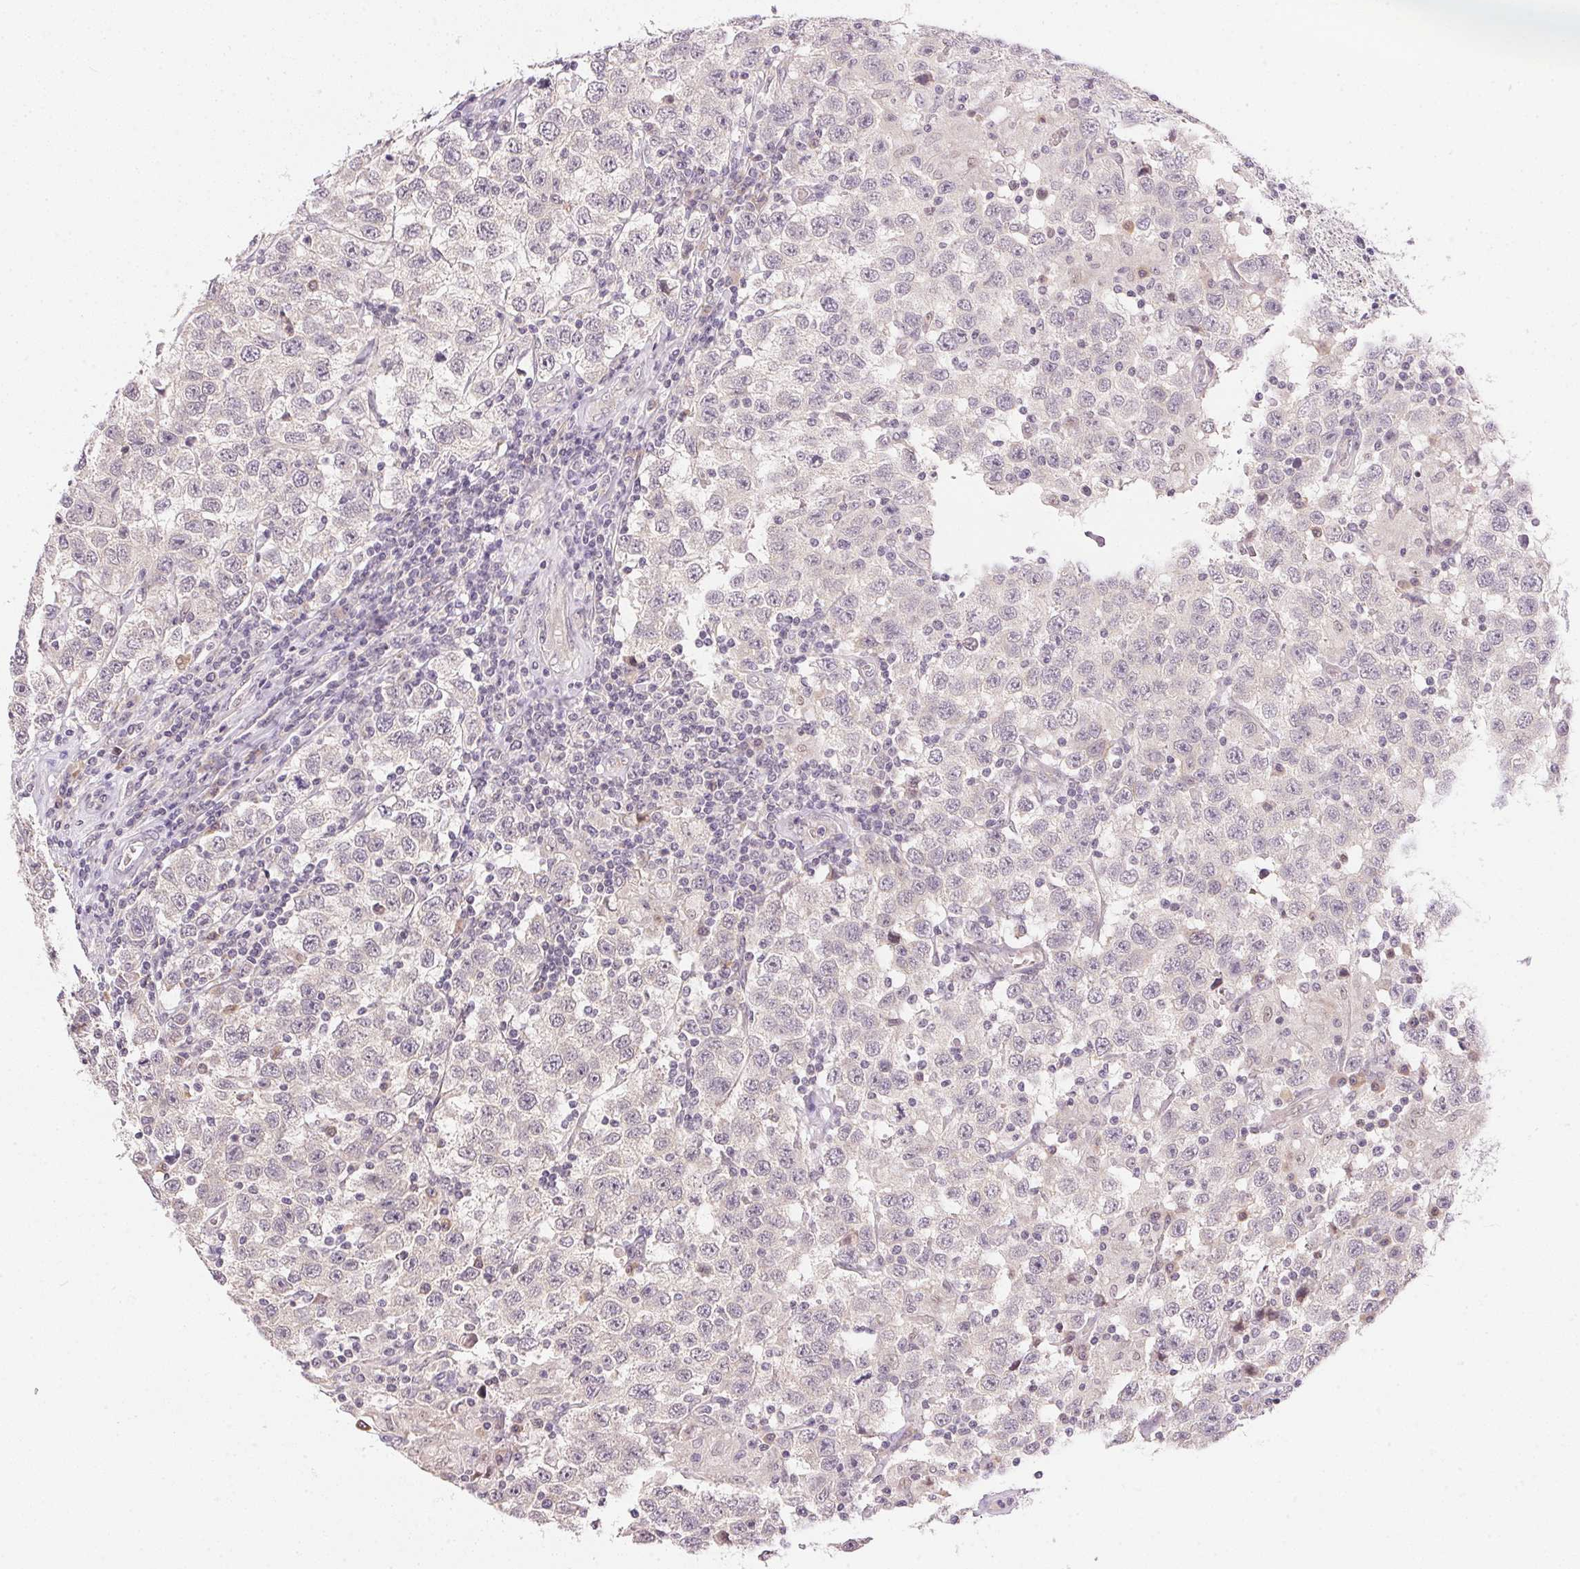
{"staining": {"intensity": "negative", "quantity": "none", "location": "none"}, "tissue": "testis cancer", "cell_type": "Tumor cells", "image_type": "cancer", "snomed": [{"axis": "morphology", "description": "Seminoma, NOS"}, {"axis": "topography", "description": "Testis"}], "caption": "Histopathology image shows no protein expression in tumor cells of seminoma (testis) tissue.", "gene": "TTC23L", "patient": {"sex": "male", "age": 41}}